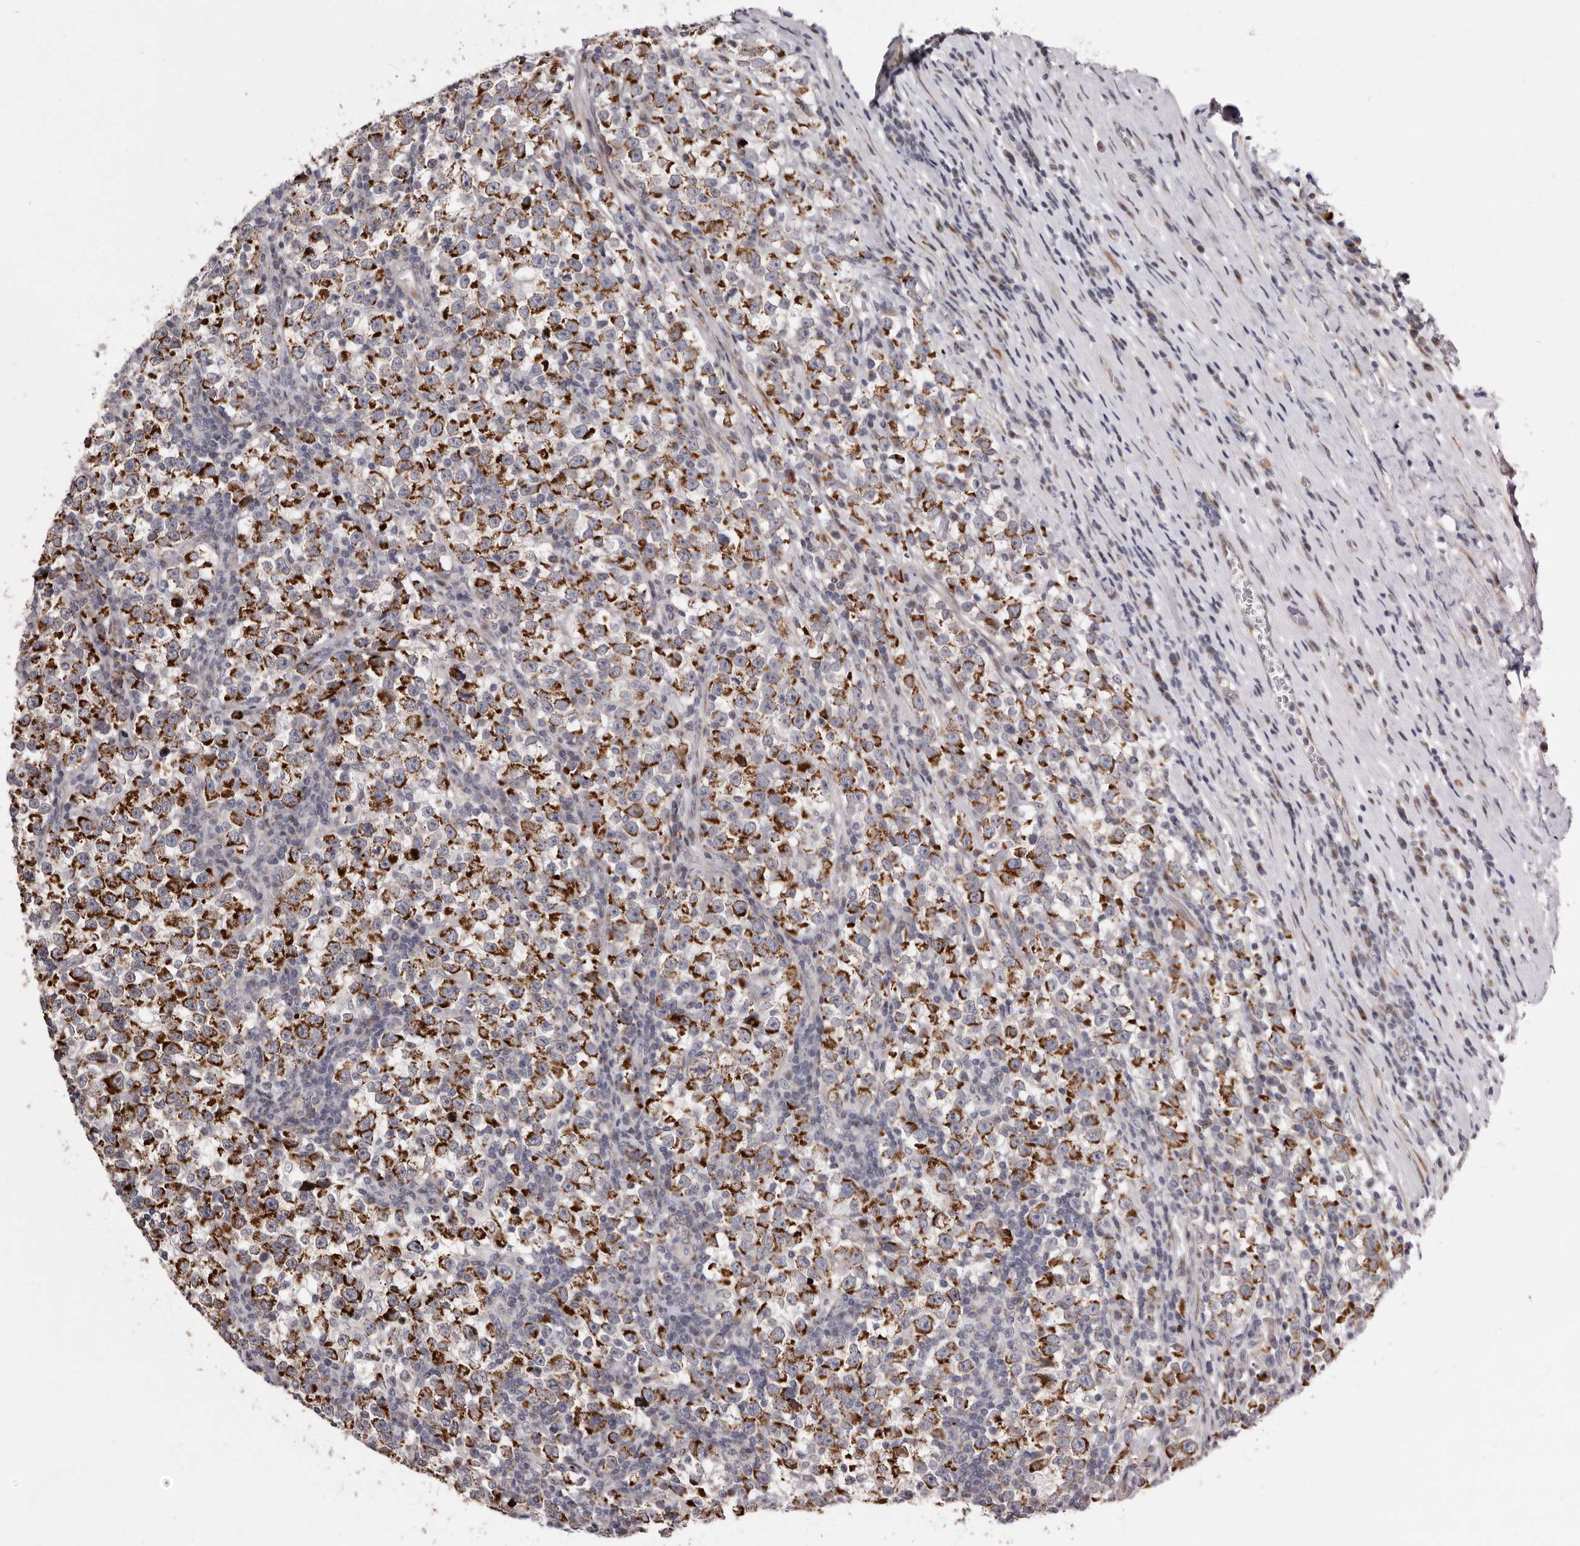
{"staining": {"intensity": "strong", "quantity": ">75%", "location": "cytoplasmic/membranous"}, "tissue": "testis cancer", "cell_type": "Tumor cells", "image_type": "cancer", "snomed": [{"axis": "morphology", "description": "Normal tissue, NOS"}, {"axis": "morphology", "description": "Seminoma, NOS"}, {"axis": "topography", "description": "Testis"}], "caption": "Protein expression analysis of testis seminoma reveals strong cytoplasmic/membranous staining in about >75% of tumor cells. (IHC, brightfield microscopy, high magnification).", "gene": "TIMM17B", "patient": {"sex": "male", "age": 43}}